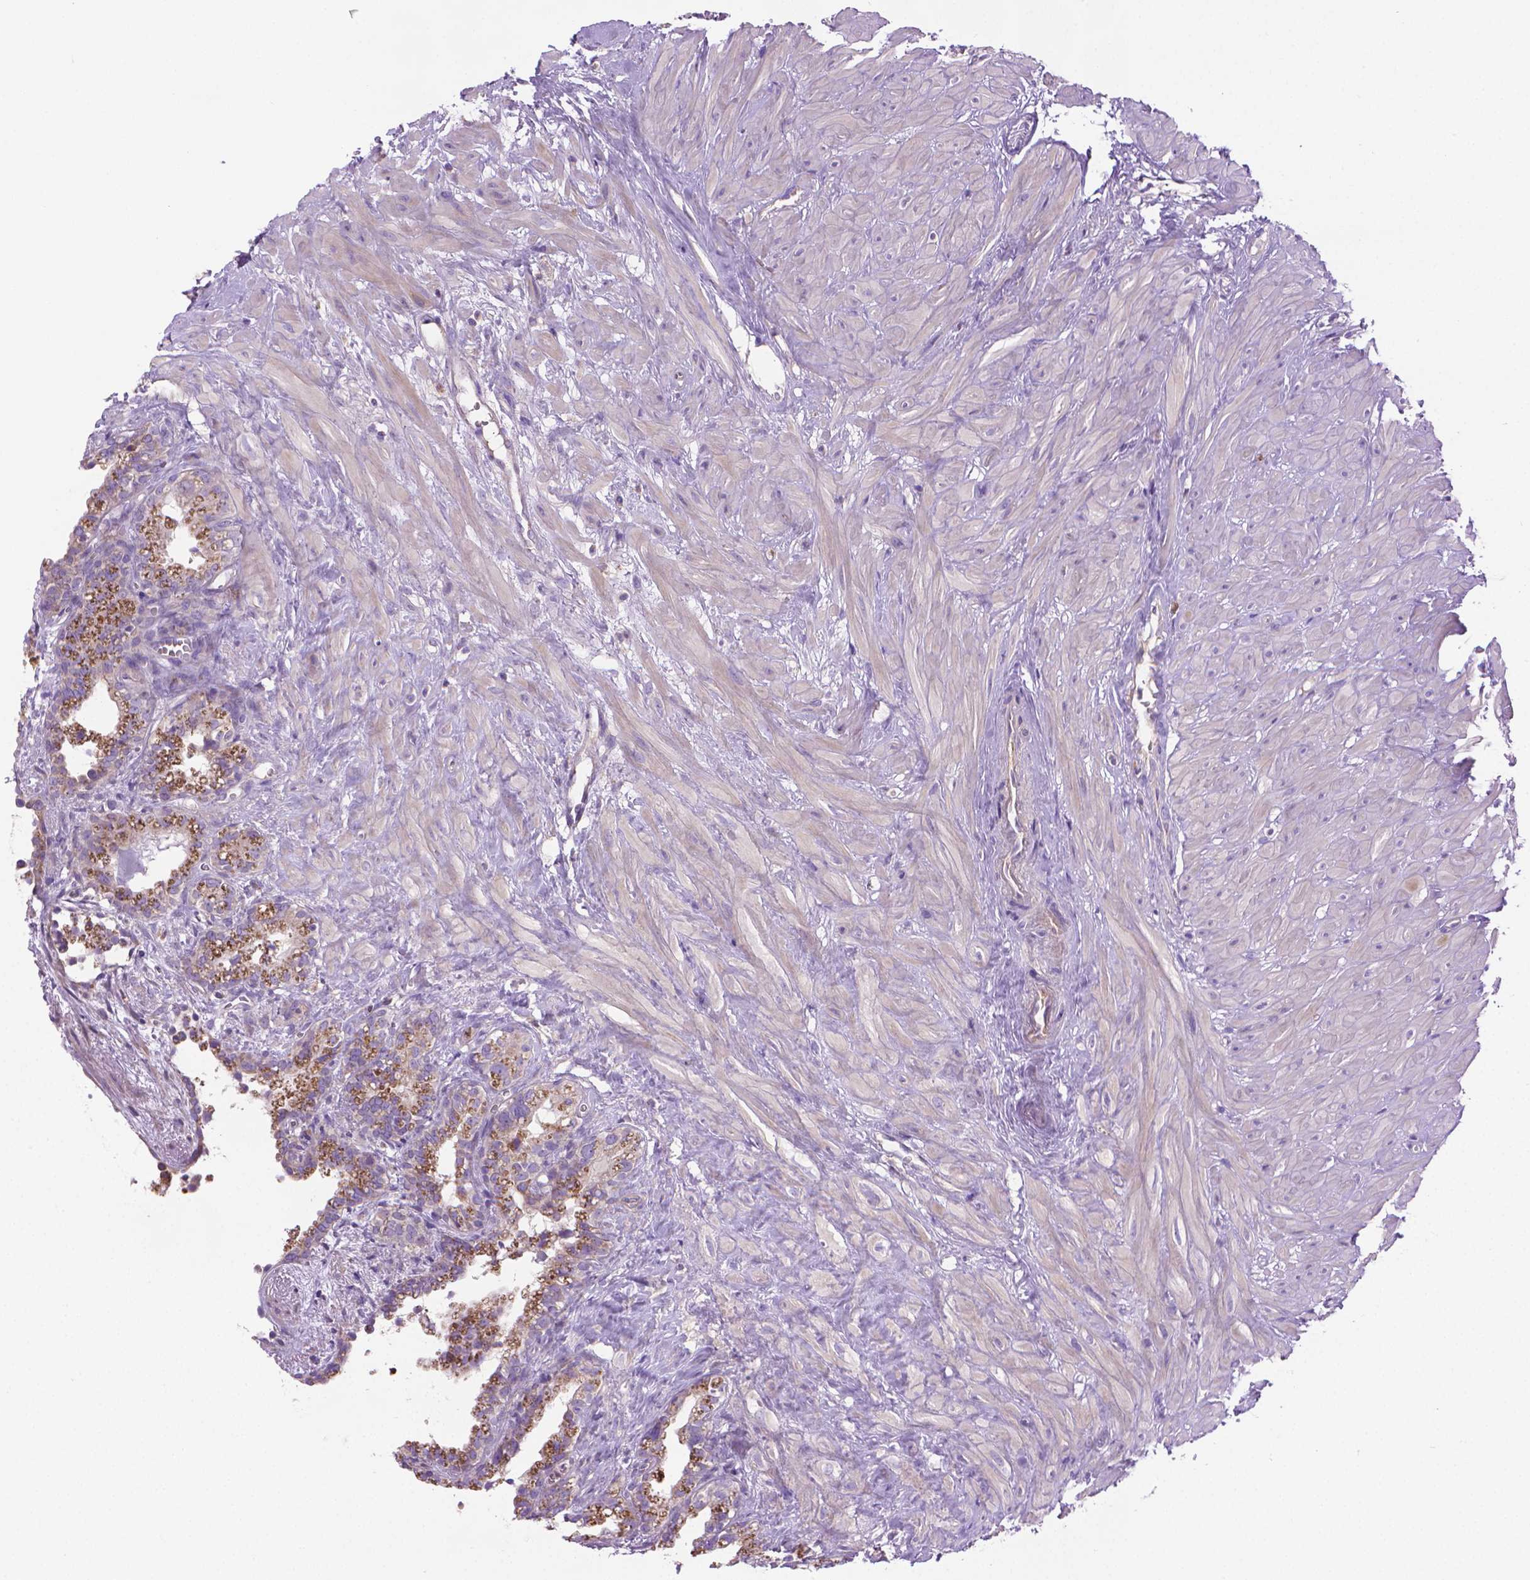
{"staining": {"intensity": "moderate", "quantity": "<25%", "location": "cytoplasmic/membranous"}, "tissue": "seminal vesicle", "cell_type": "Glandular cells", "image_type": "normal", "snomed": [{"axis": "morphology", "description": "Normal tissue, NOS"}, {"axis": "morphology", "description": "Urothelial carcinoma, NOS"}, {"axis": "topography", "description": "Urinary bladder"}, {"axis": "topography", "description": "Seminal veicle"}], "caption": "IHC micrograph of normal seminal vesicle: human seminal vesicle stained using immunohistochemistry reveals low levels of moderate protein expression localized specifically in the cytoplasmic/membranous of glandular cells, appearing as a cytoplasmic/membranous brown color.", "gene": "SLC51B", "patient": {"sex": "male", "age": 76}}